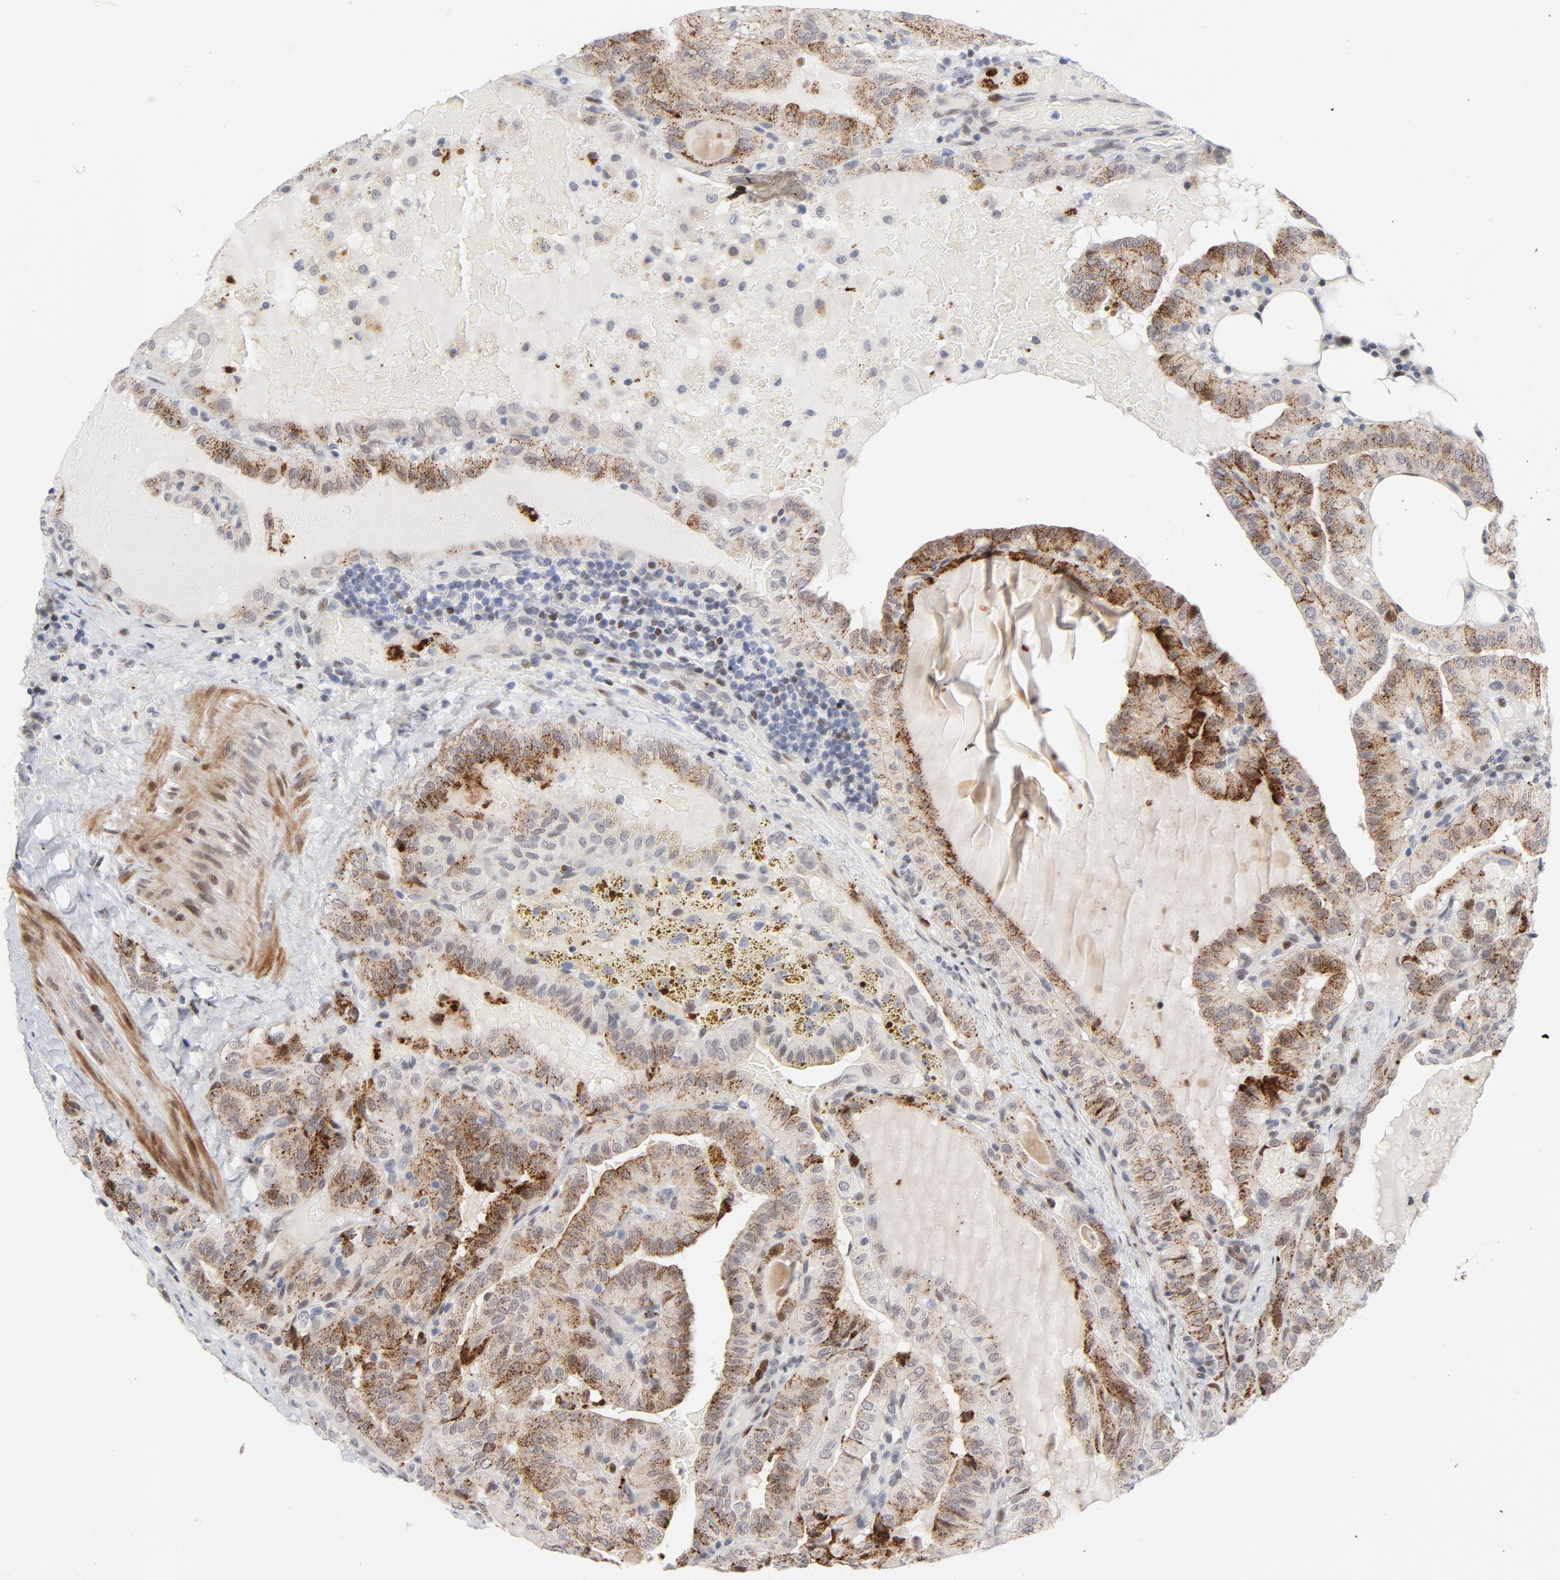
{"staining": {"intensity": "moderate", "quantity": "25%-75%", "location": "cytoplasmic/membranous"}, "tissue": "thyroid cancer", "cell_type": "Tumor cells", "image_type": "cancer", "snomed": [{"axis": "morphology", "description": "Papillary adenocarcinoma, NOS"}, {"axis": "topography", "description": "Thyroid gland"}], "caption": "Moderate cytoplasmic/membranous positivity is present in about 25%-75% of tumor cells in thyroid cancer.", "gene": "NFIC", "patient": {"sex": "male", "age": 77}}